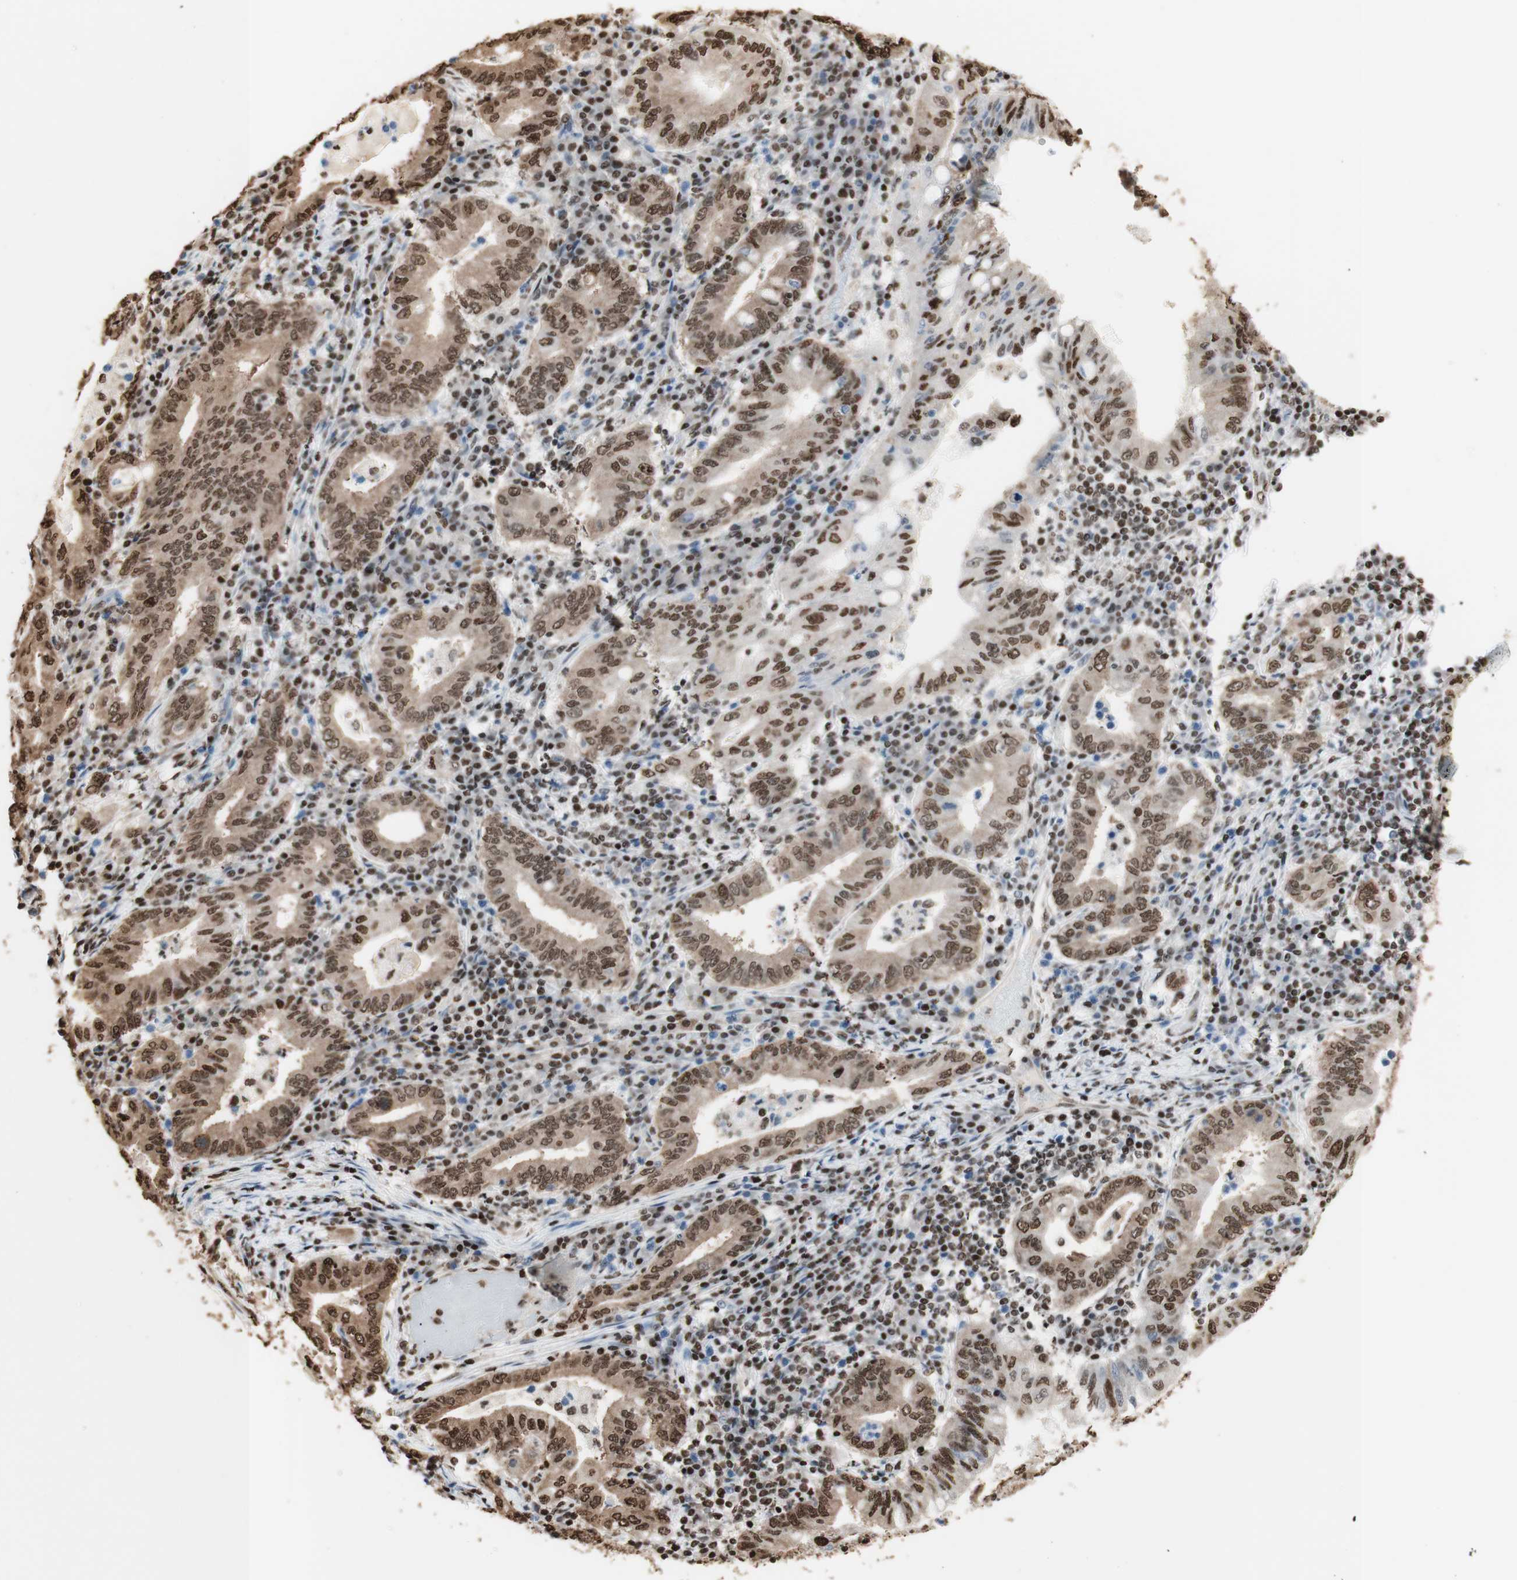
{"staining": {"intensity": "moderate", "quantity": ">75%", "location": "cytoplasmic/membranous,nuclear"}, "tissue": "stomach cancer", "cell_type": "Tumor cells", "image_type": "cancer", "snomed": [{"axis": "morphology", "description": "Normal tissue, NOS"}, {"axis": "morphology", "description": "Adenocarcinoma, NOS"}, {"axis": "topography", "description": "Esophagus"}, {"axis": "topography", "description": "Stomach, upper"}, {"axis": "topography", "description": "Peripheral nerve tissue"}], "caption": "IHC of stomach adenocarcinoma displays medium levels of moderate cytoplasmic/membranous and nuclear staining in approximately >75% of tumor cells.", "gene": "HNRNPA2B1", "patient": {"sex": "male", "age": 62}}